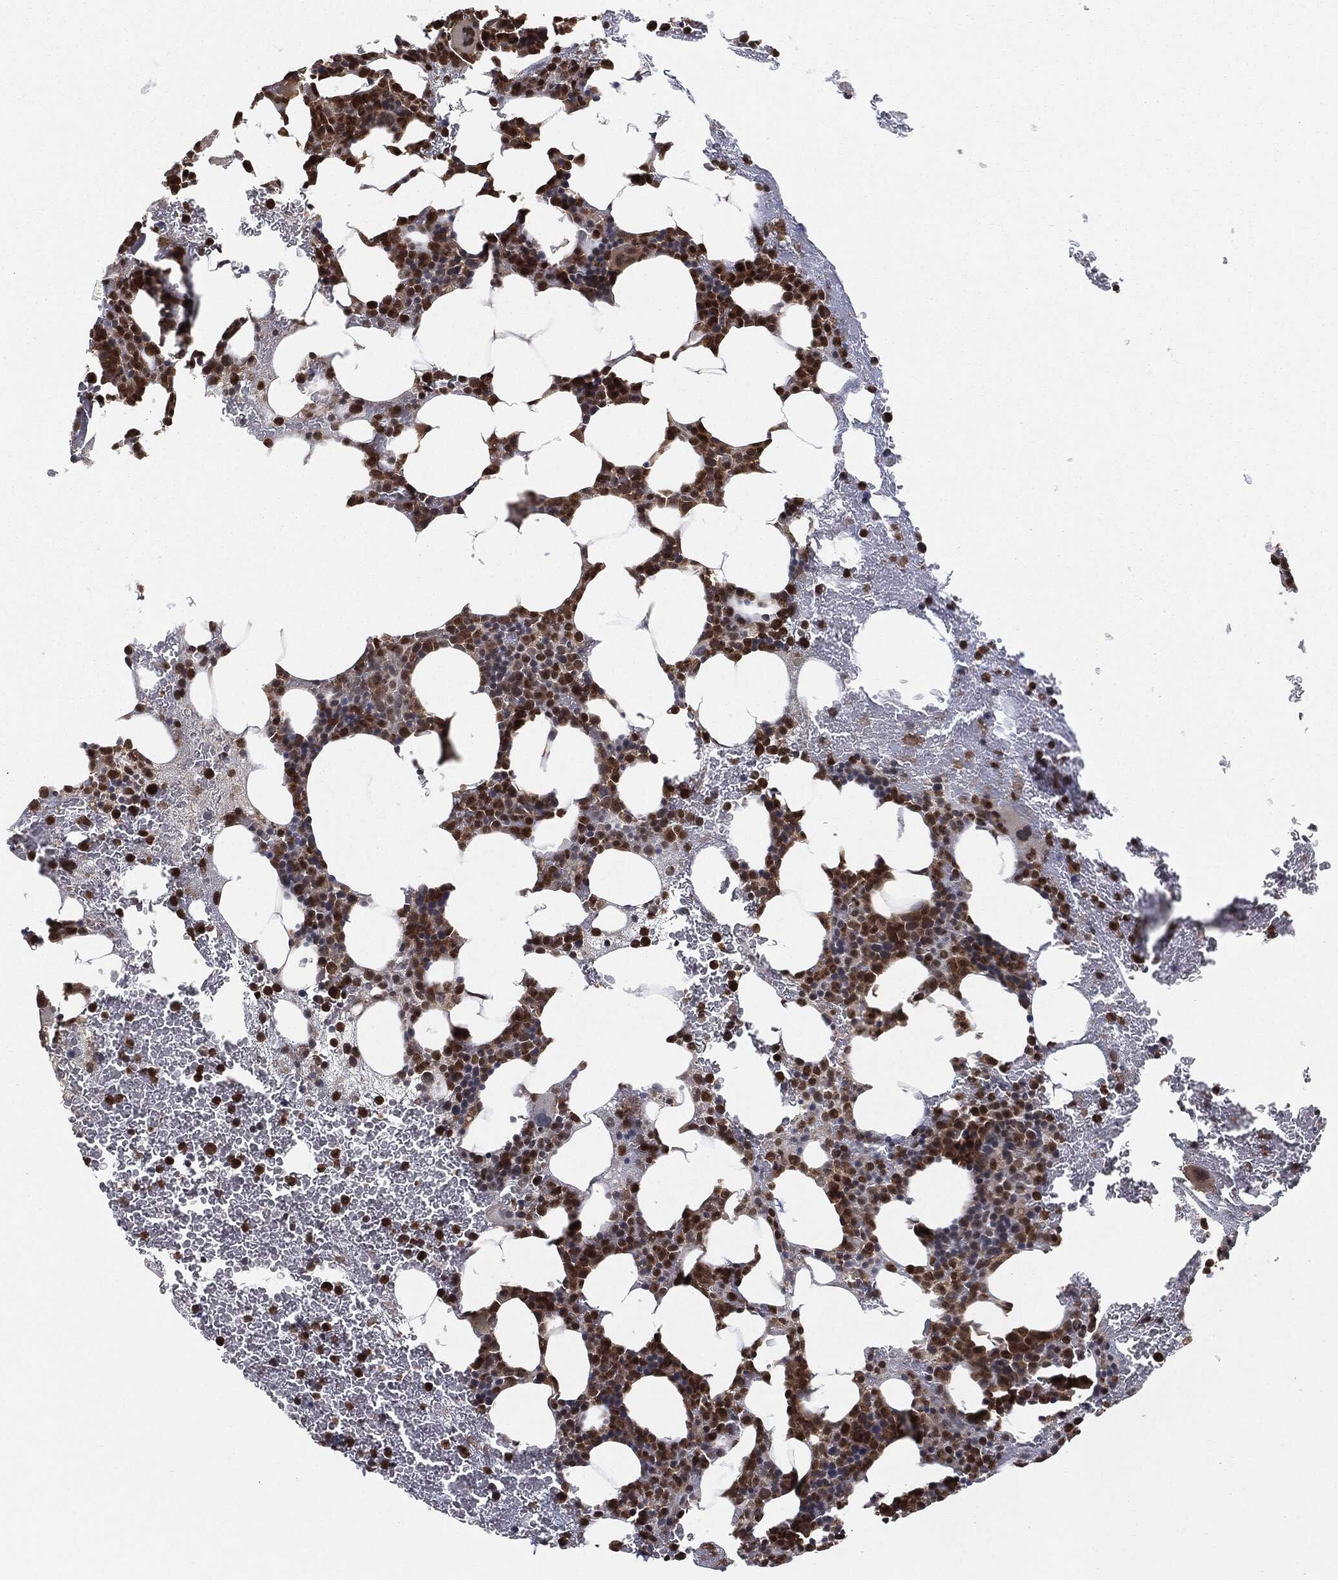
{"staining": {"intensity": "strong", "quantity": "25%-75%", "location": "cytoplasmic/membranous,nuclear"}, "tissue": "bone marrow", "cell_type": "Hematopoietic cells", "image_type": "normal", "snomed": [{"axis": "morphology", "description": "Normal tissue, NOS"}, {"axis": "topography", "description": "Bone marrow"}], "caption": "Protein staining reveals strong cytoplasmic/membranous,nuclear expression in about 25%-75% of hematopoietic cells in unremarkable bone marrow. The protein is stained brown, and the nuclei are stained in blue (DAB IHC with brightfield microscopy, high magnification).", "gene": "CAPRIN2", "patient": {"sex": "male", "age": 83}}